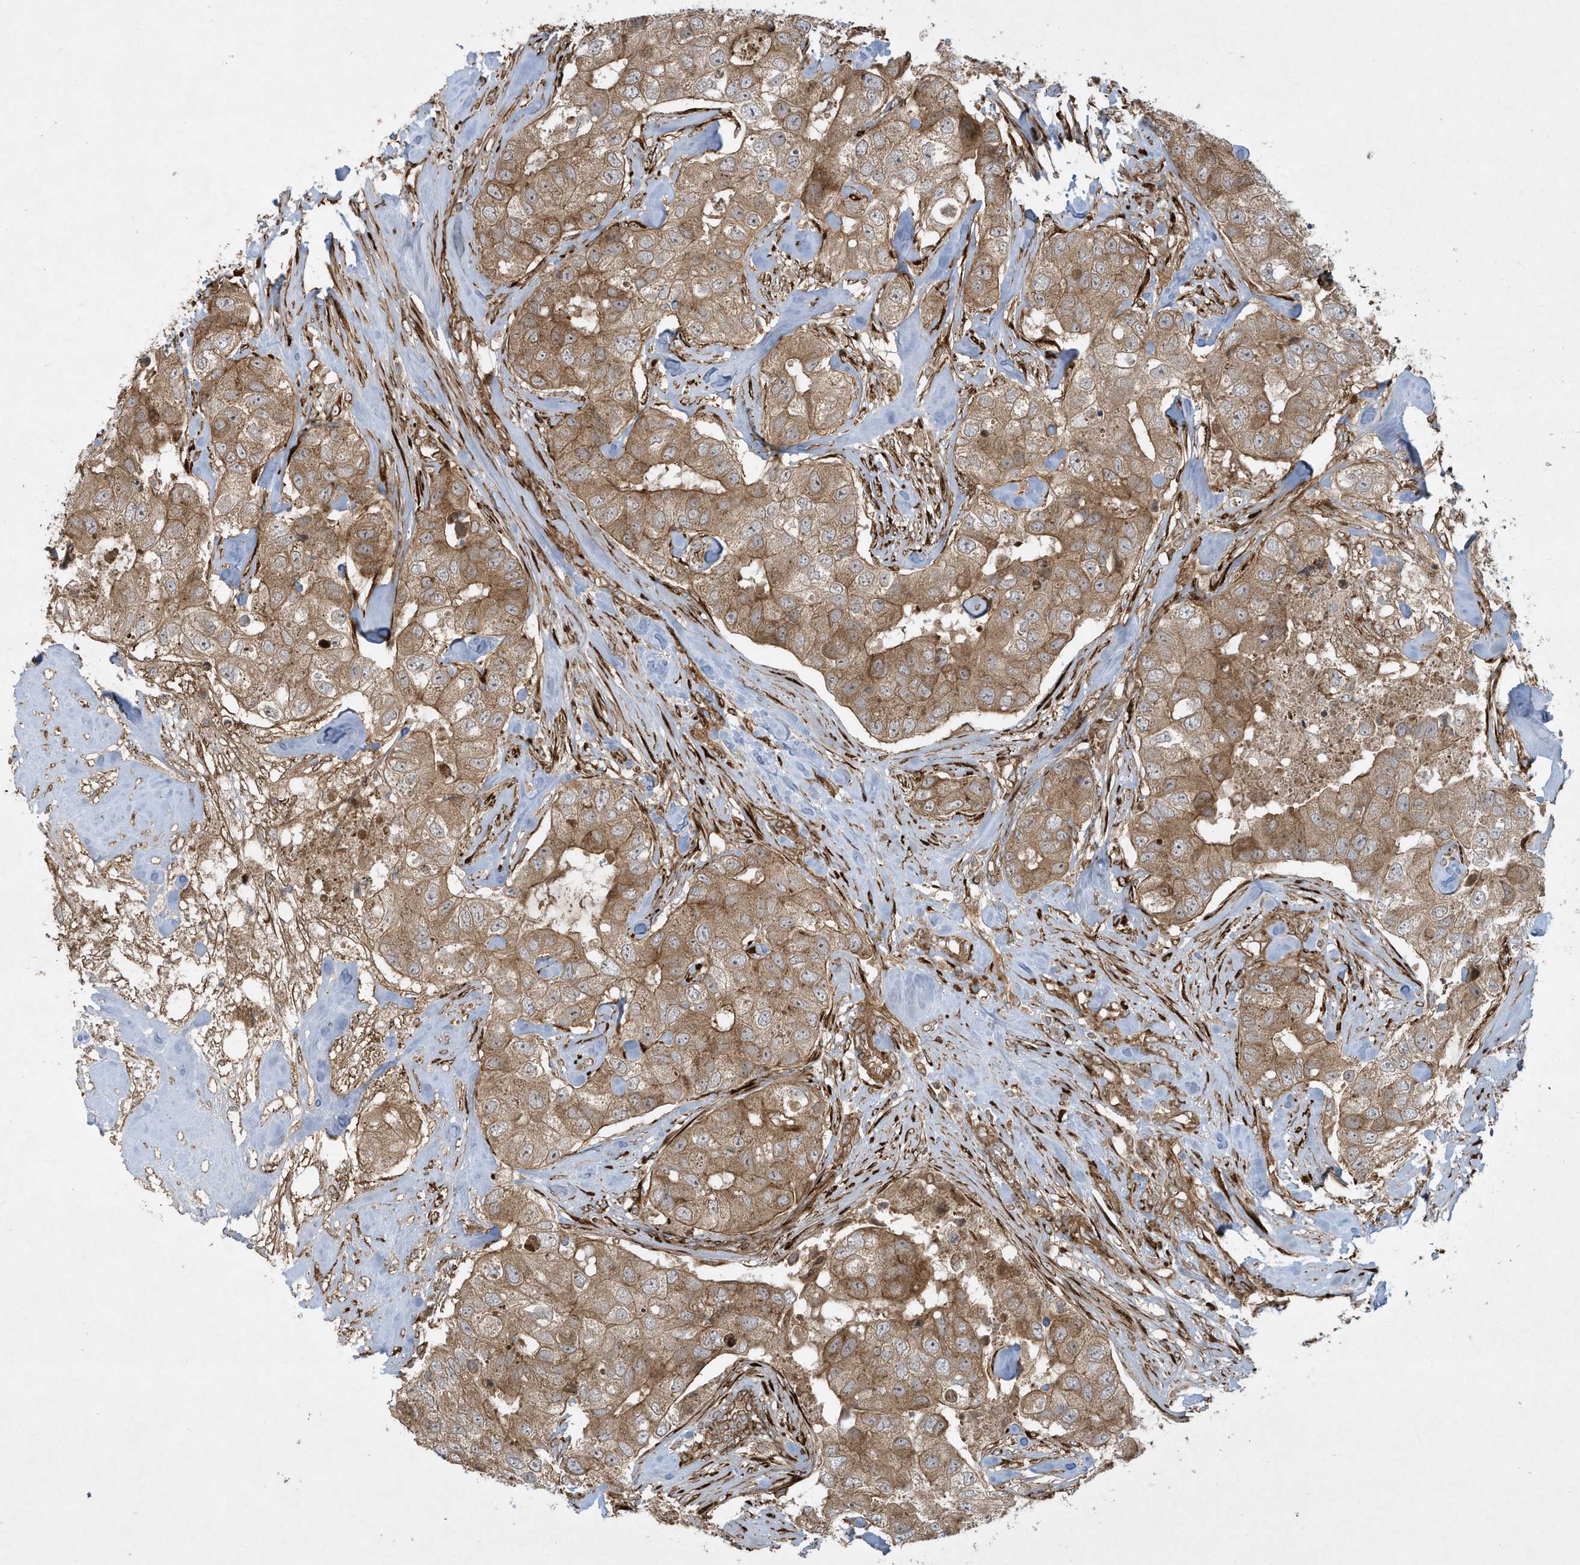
{"staining": {"intensity": "moderate", "quantity": ">75%", "location": "cytoplasmic/membranous"}, "tissue": "breast cancer", "cell_type": "Tumor cells", "image_type": "cancer", "snomed": [{"axis": "morphology", "description": "Duct carcinoma"}, {"axis": "topography", "description": "Breast"}], "caption": "IHC image of breast invasive ductal carcinoma stained for a protein (brown), which demonstrates medium levels of moderate cytoplasmic/membranous expression in approximately >75% of tumor cells.", "gene": "DDIT4", "patient": {"sex": "female", "age": 62}}